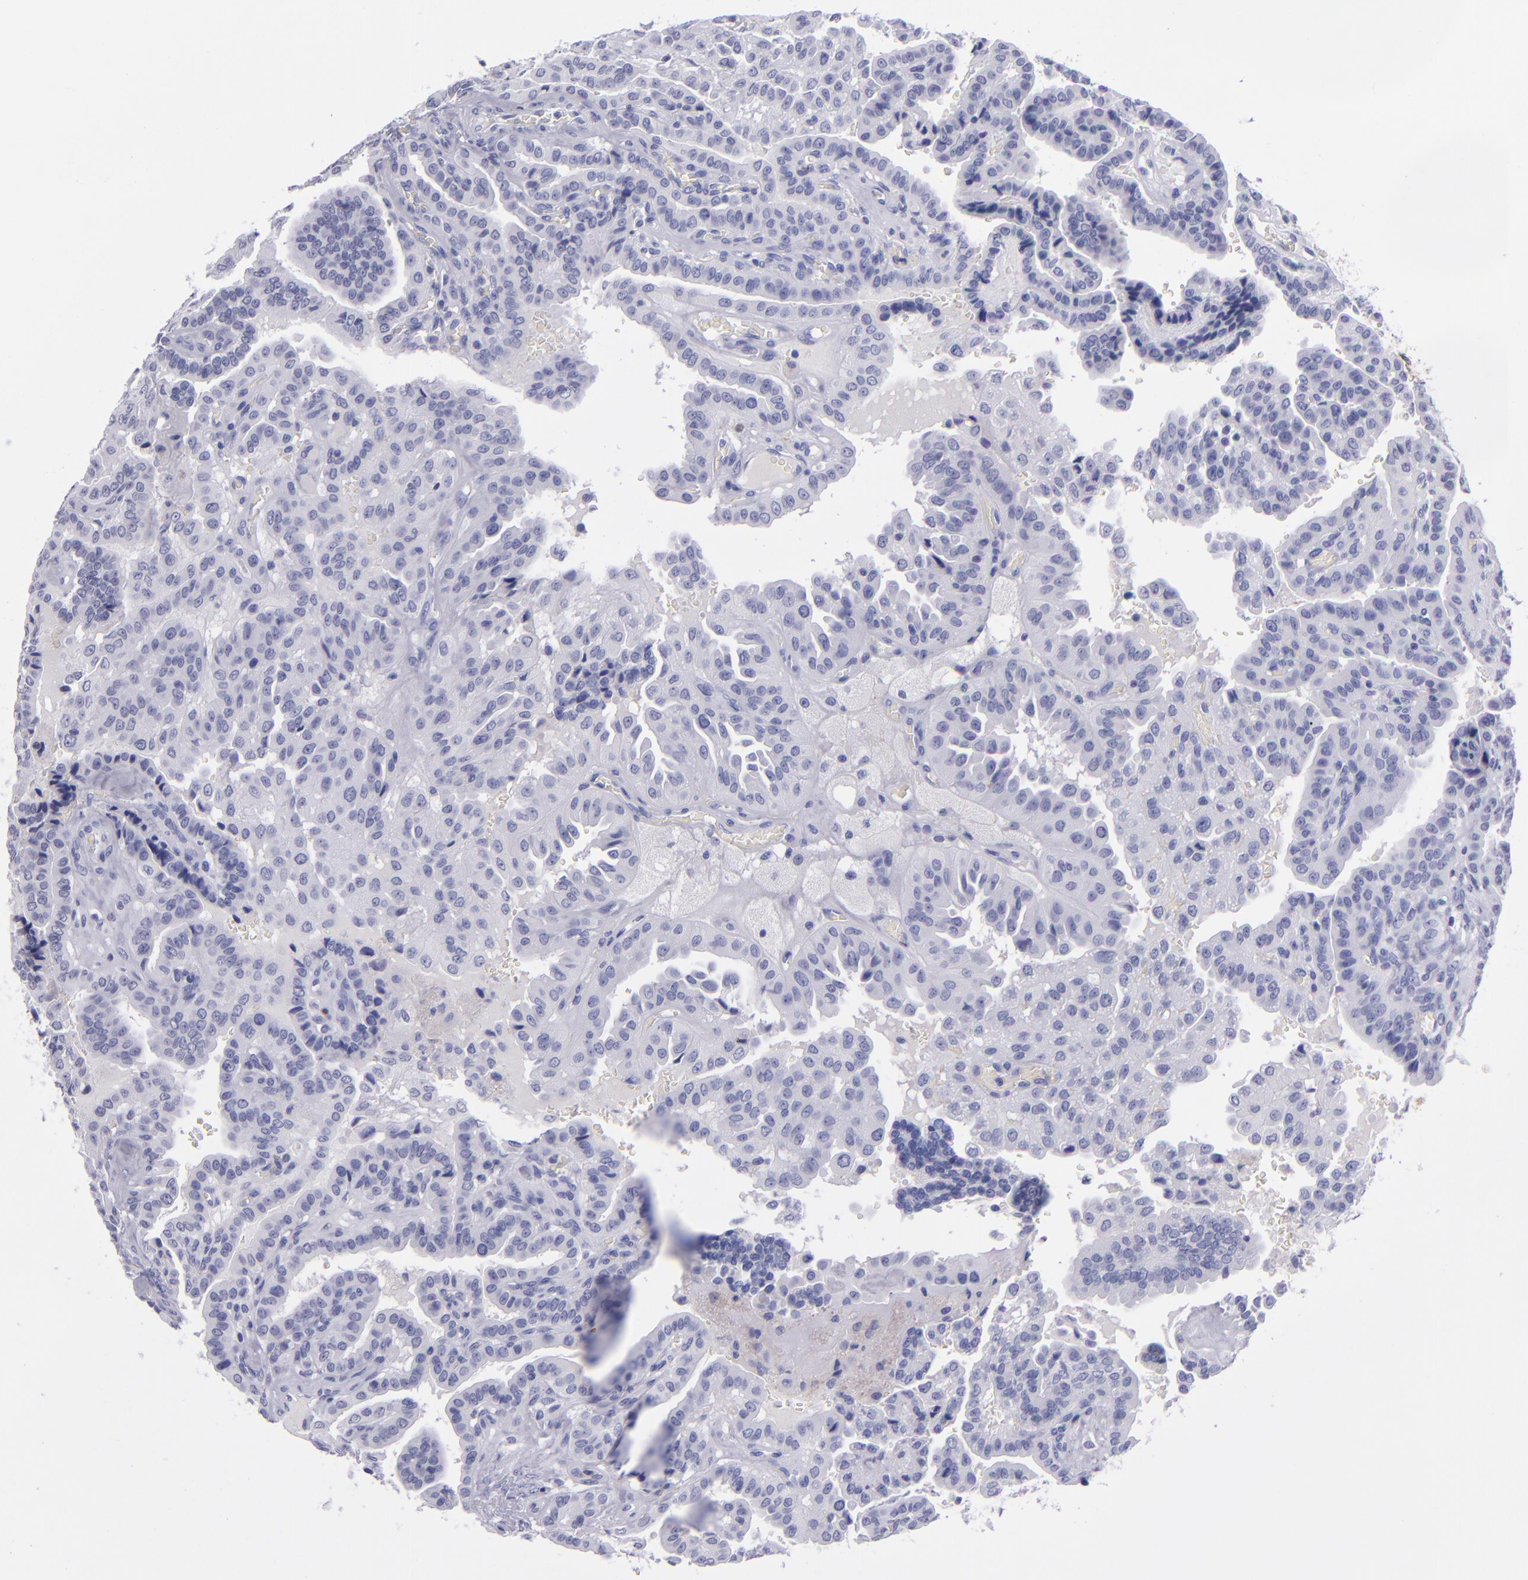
{"staining": {"intensity": "negative", "quantity": "none", "location": "none"}, "tissue": "thyroid cancer", "cell_type": "Tumor cells", "image_type": "cancer", "snomed": [{"axis": "morphology", "description": "Papillary adenocarcinoma, NOS"}, {"axis": "topography", "description": "Thyroid gland"}], "caption": "IHC histopathology image of thyroid papillary adenocarcinoma stained for a protein (brown), which exhibits no expression in tumor cells. (DAB (3,3'-diaminobenzidine) immunohistochemistry (IHC) visualized using brightfield microscopy, high magnification).", "gene": "CD37", "patient": {"sex": "male", "age": 87}}